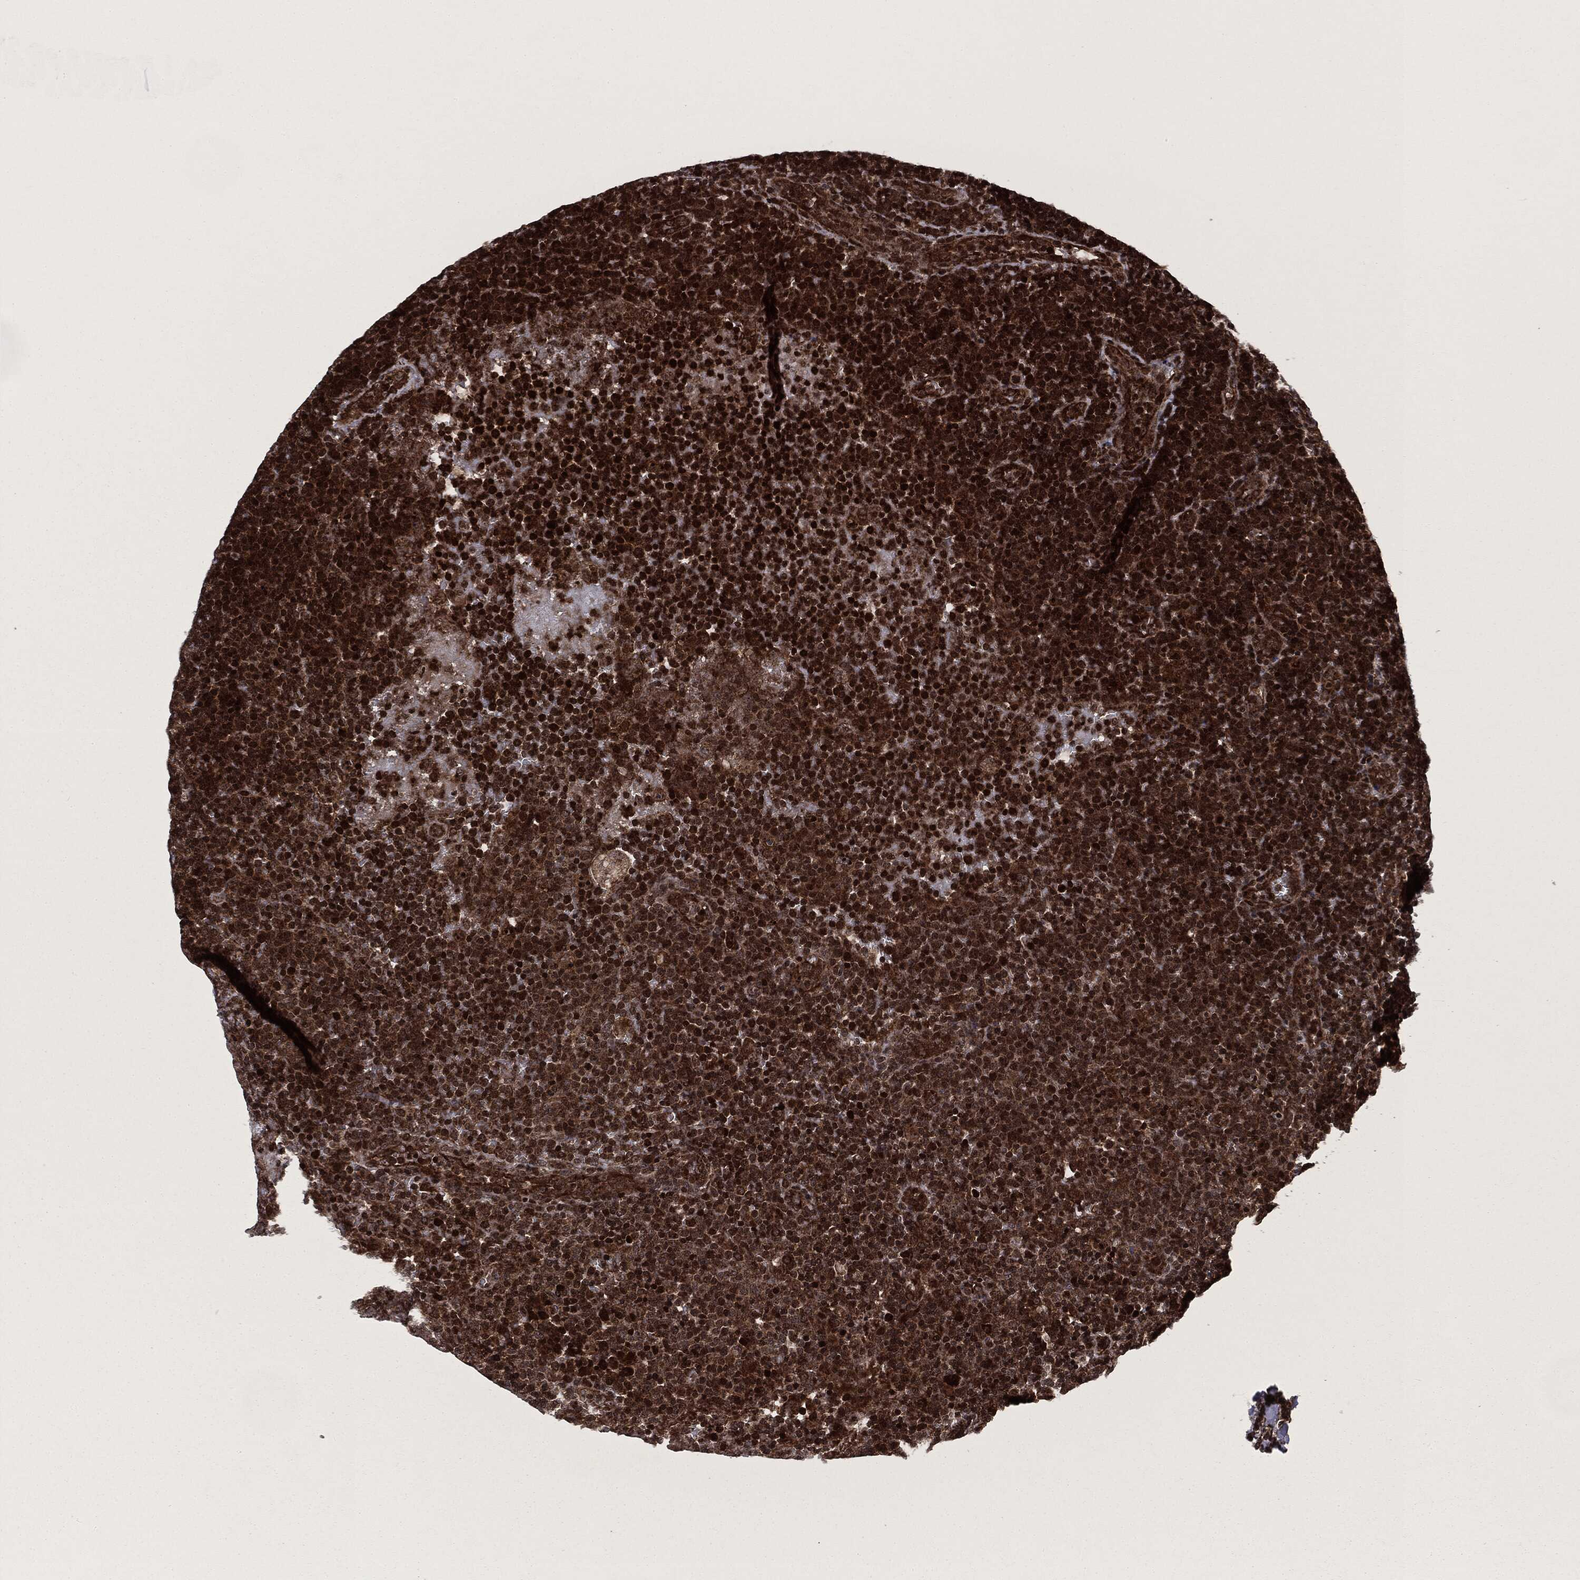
{"staining": {"intensity": "strong", "quantity": ">75%", "location": "cytoplasmic/membranous,nuclear"}, "tissue": "lymphoma", "cell_type": "Tumor cells", "image_type": "cancer", "snomed": [{"axis": "morphology", "description": "Malignant lymphoma, non-Hodgkin's type, High grade"}, {"axis": "topography", "description": "Lymph node"}], "caption": "Protein analysis of malignant lymphoma, non-Hodgkin's type (high-grade) tissue demonstrates strong cytoplasmic/membranous and nuclear staining in approximately >75% of tumor cells. (IHC, brightfield microscopy, high magnification).", "gene": "CARD6", "patient": {"sex": "male", "age": 61}}